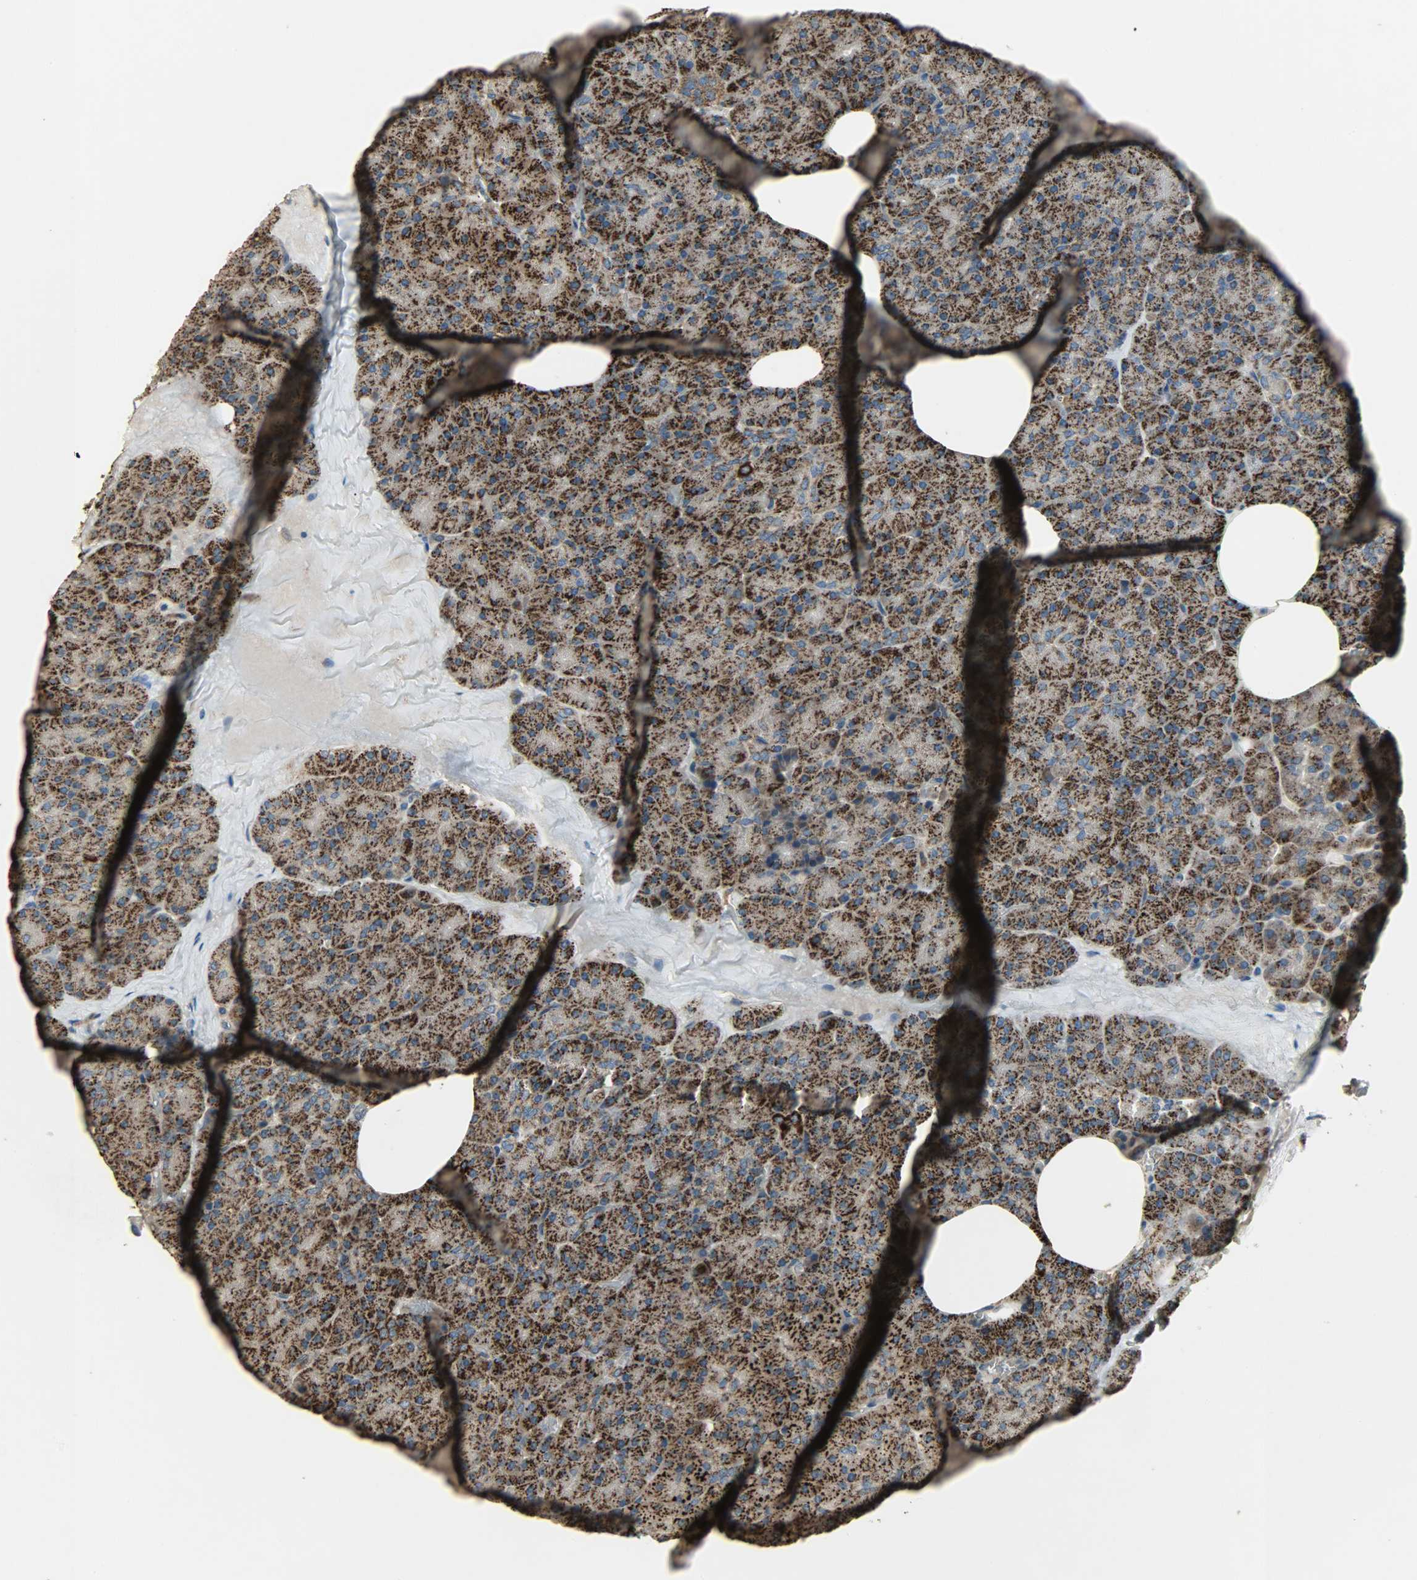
{"staining": {"intensity": "strong", "quantity": ">75%", "location": "cytoplasmic/membranous"}, "tissue": "pancreas", "cell_type": "Exocrine glandular cells", "image_type": "normal", "snomed": [{"axis": "morphology", "description": "Normal tissue, NOS"}, {"axis": "topography", "description": "Pancreas"}], "caption": "Brown immunohistochemical staining in benign human pancreas displays strong cytoplasmic/membranous staining in approximately >75% of exocrine glandular cells. (Stains: DAB (3,3'-diaminobenzidine) in brown, nuclei in blue, Microscopy: brightfield microscopy at high magnification).", "gene": "AMT", "patient": {"sex": "female", "age": 35}}